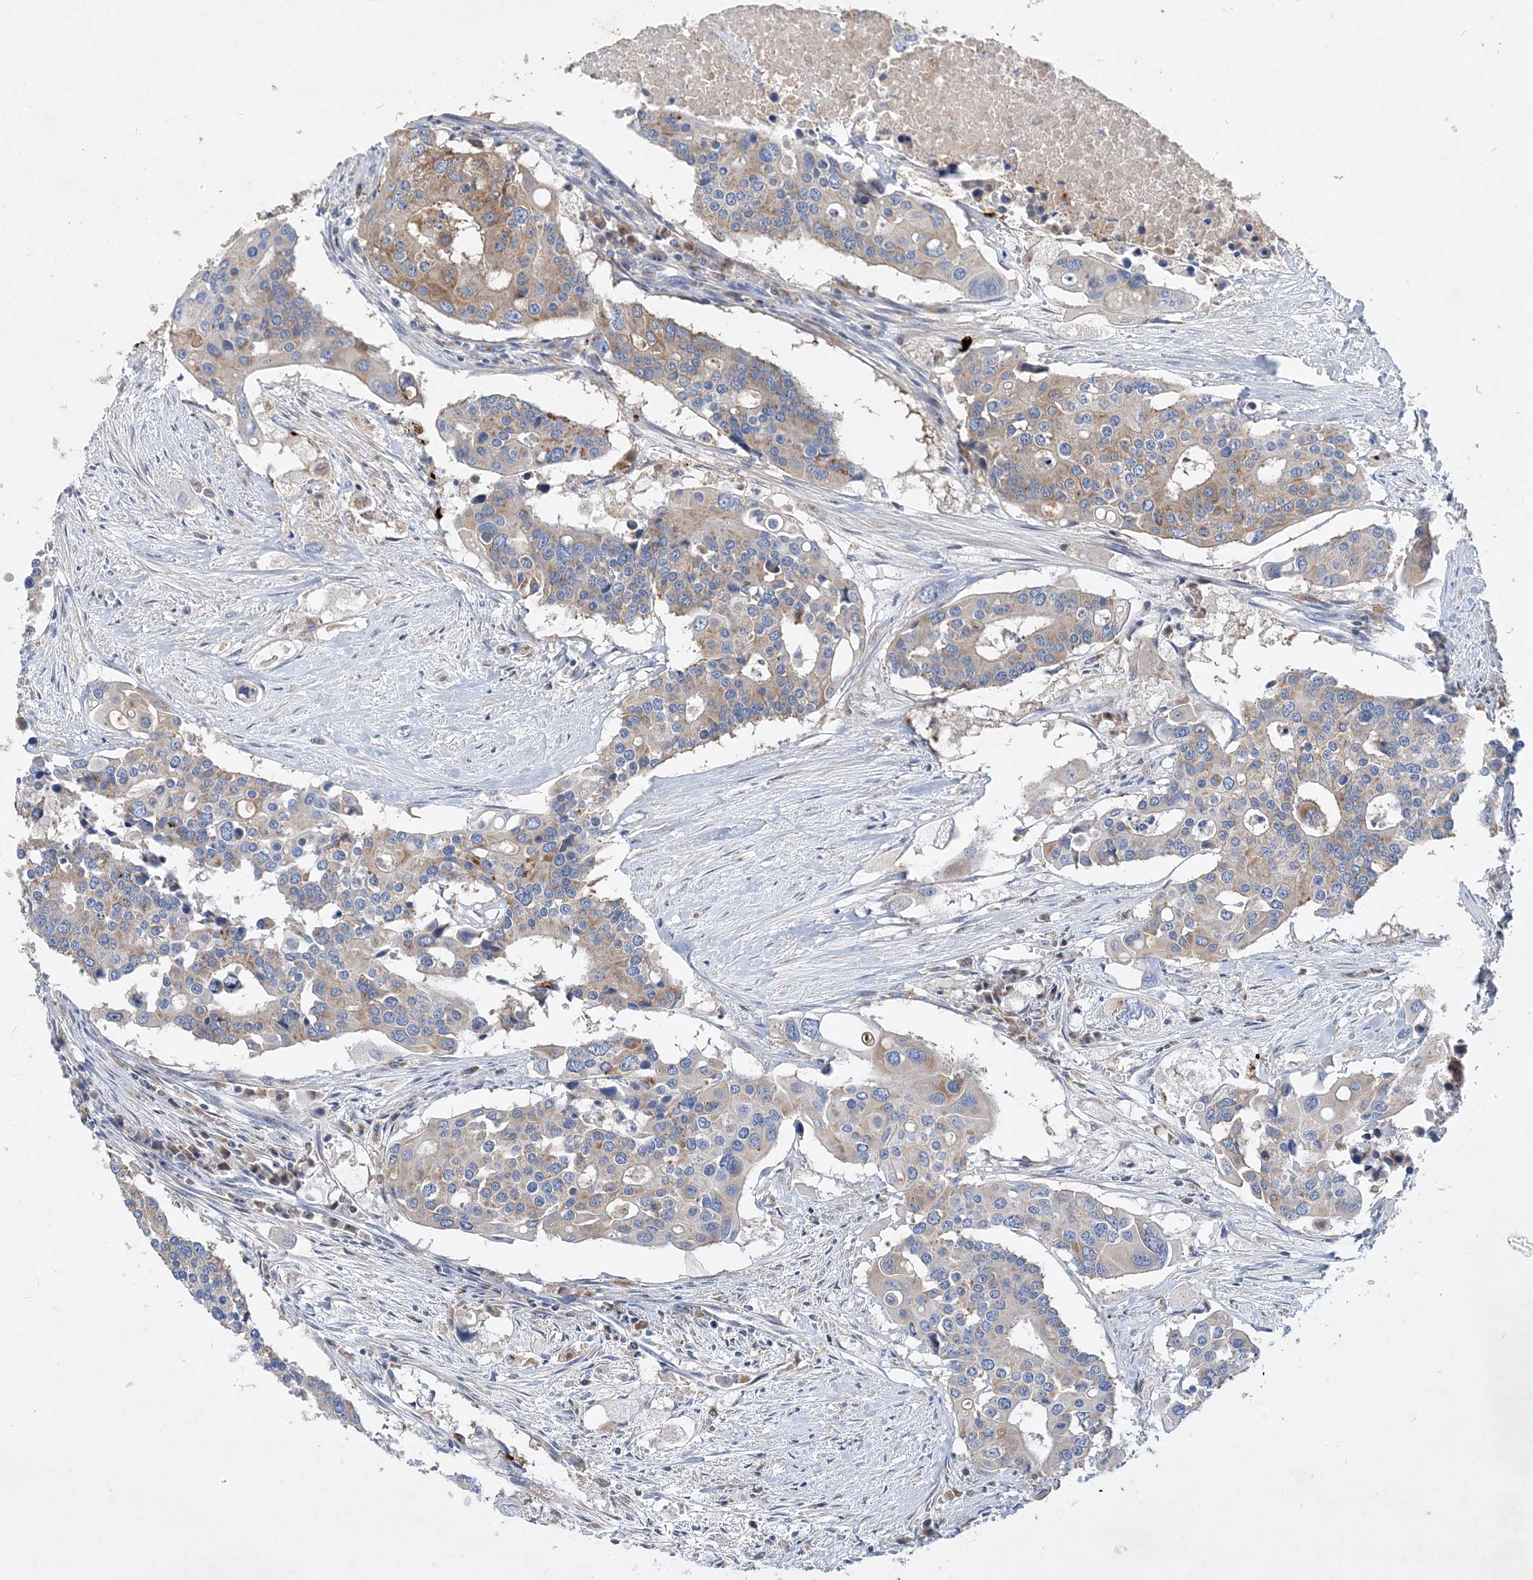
{"staining": {"intensity": "moderate", "quantity": "25%-75%", "location": "cytoplasmic/membranous"}, "tissue": "colorectal cancer", "cell_type": "Tumor cells", "image_type": "cancer", "snomed": [{"axis": "morphology", "description": "Adenocarcinoma, NOS"}, {"axis": "topography", "description": "Colon"}], "caption": "A high-resolution micrograph shows immunohistochemistry (IHC) staining of colorectal adenocarcinoma, which displays moderate cytoplasmic/membranous staining in about 25%-75% of tumor cells. (Stains: DAB in brown, nuclei in blue, Microscopy: brightfield microscopy at high magnification).", "gene": "GRINA", "patient": {"sex": "male", "age": 77}}